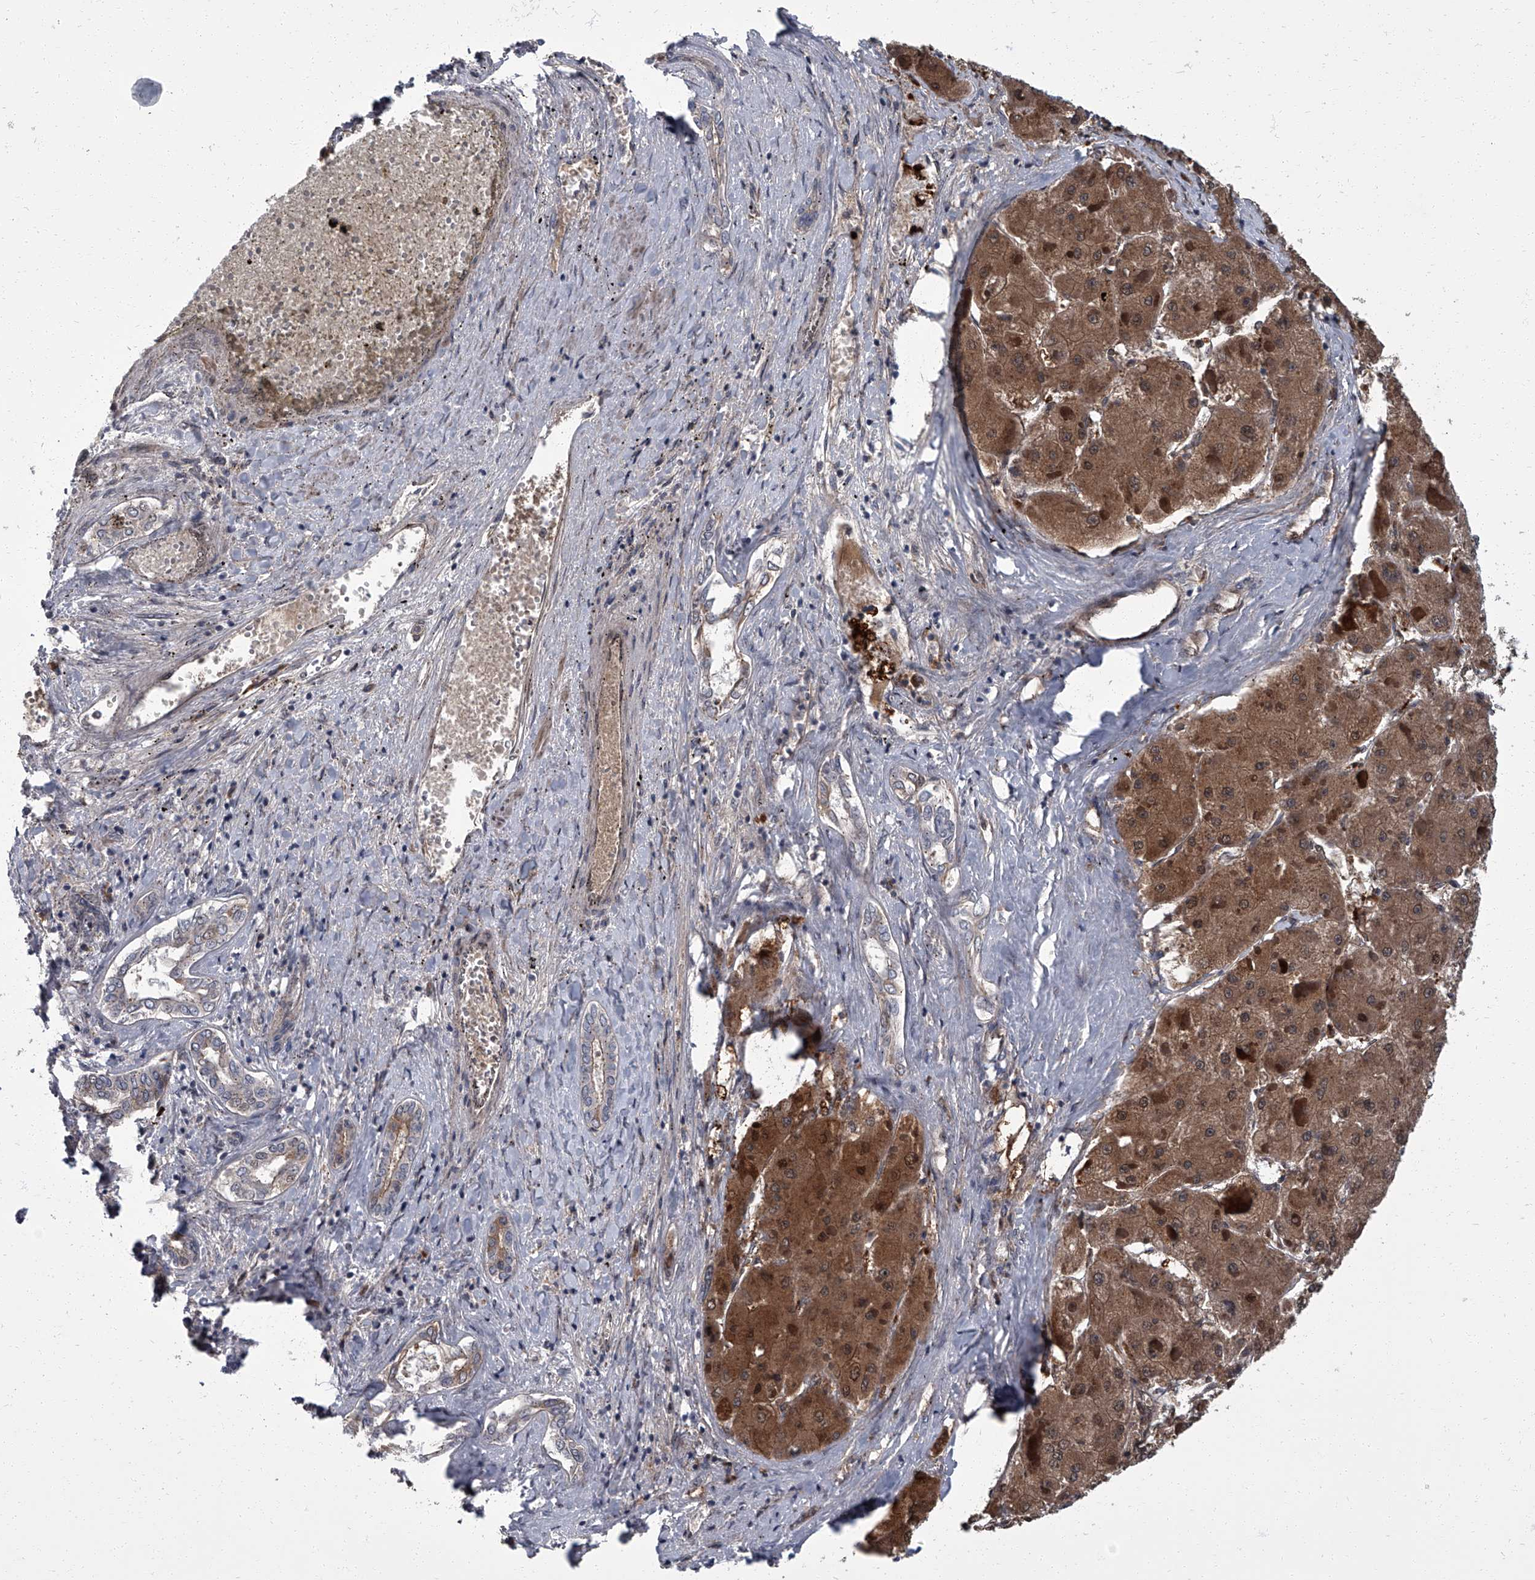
{"staining": {"intensity": "moderate", "quantity": ">75%", "location": "cytoplasmic/membranous"}, "tissue": "liver cancer", "cell_type": "Tumor cells", "image_type": "cancer", "snomed": [{"axis": "morphology", "description": "Carcinoma, Hepatocellular, NOS"}, {"axis": "topography", "description": "Liver"}], "caption": "Human liver cancer (hepatocellular carcinoma) stained with a protein marker displays moderate staining in tumor cells.", "gene": "ZNF274", "patient": {"sex": "female", "age": 73}}